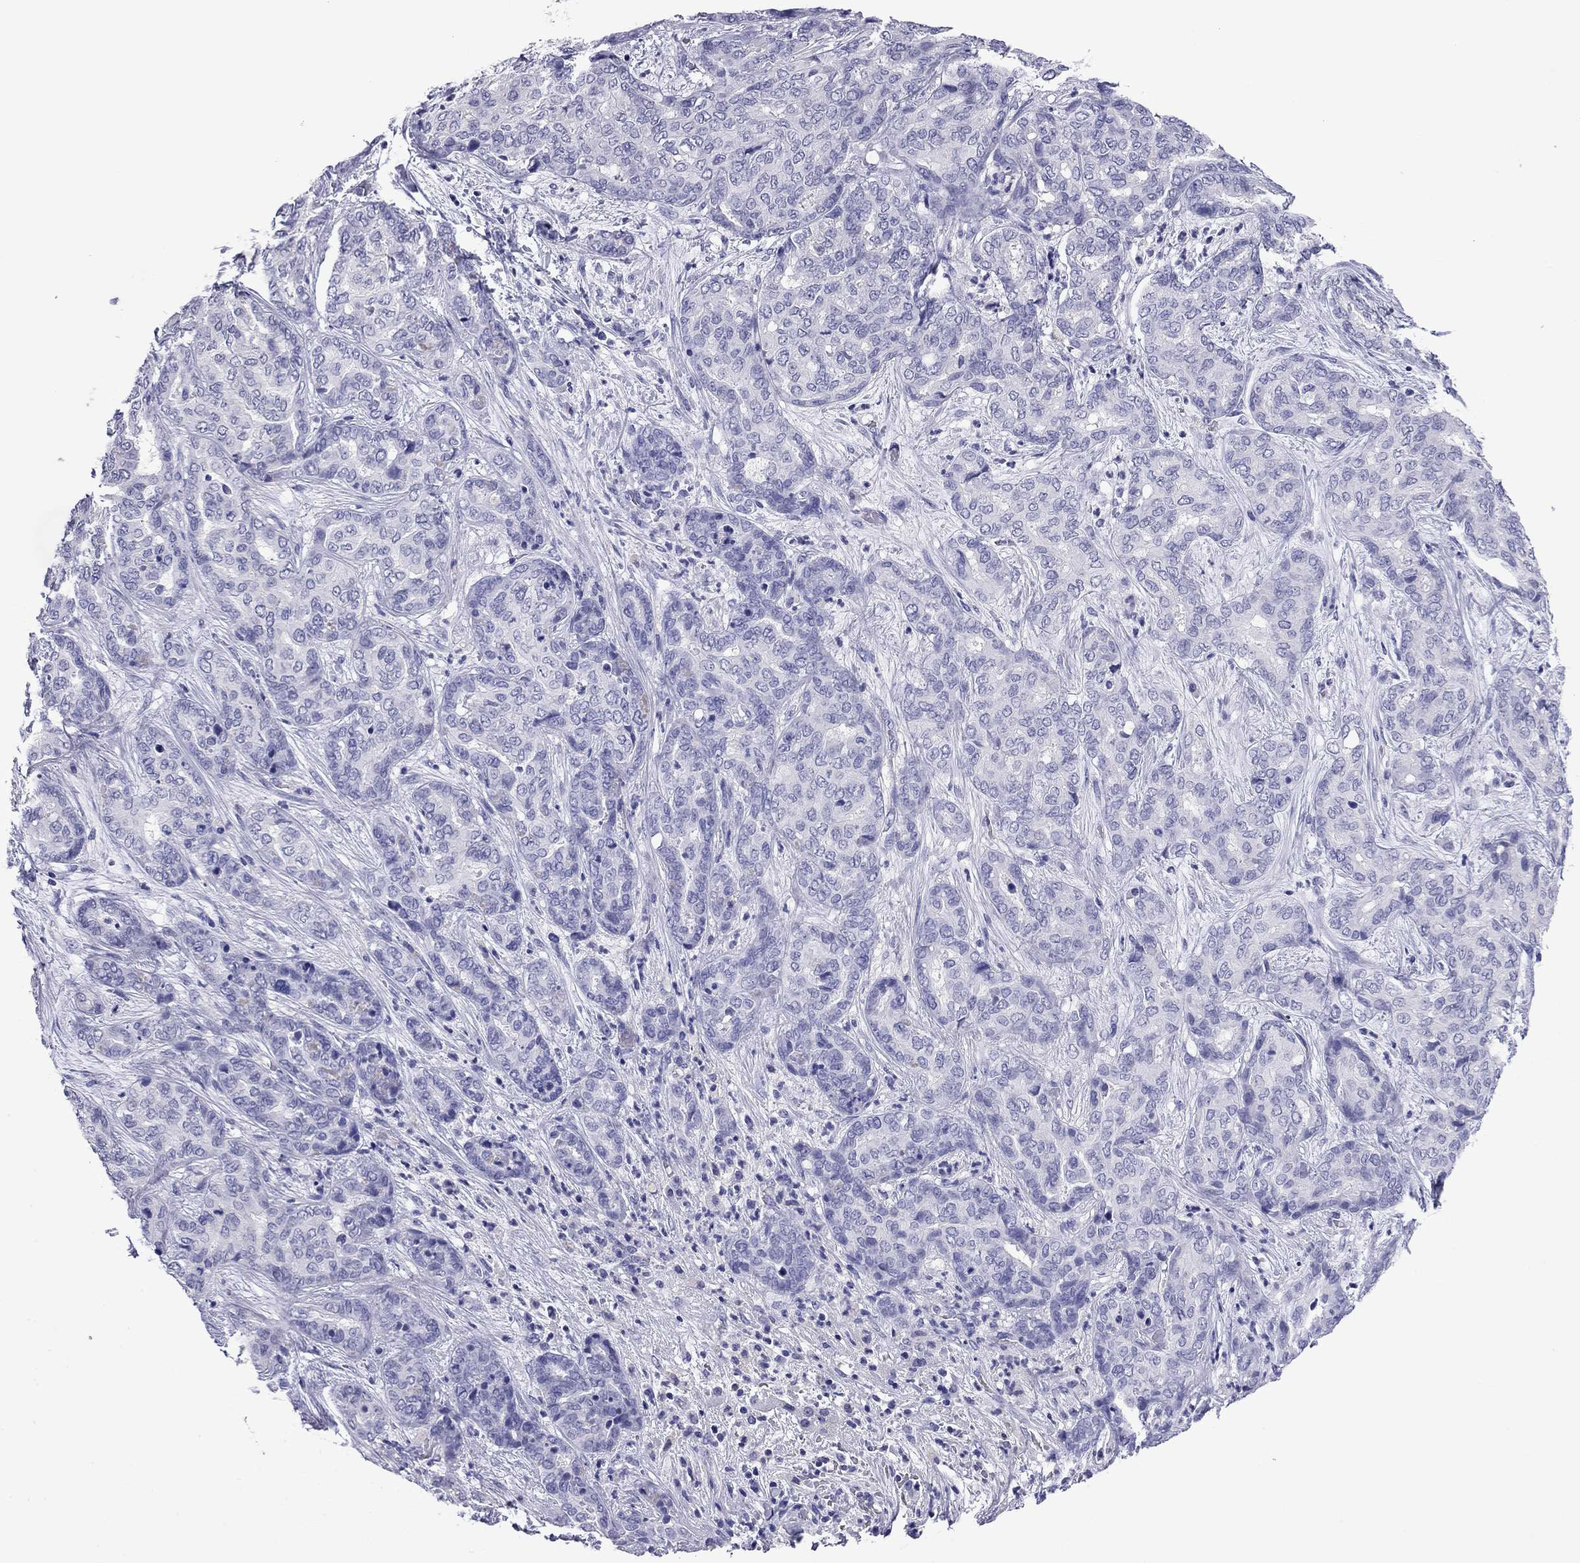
{"staining": {"intensity": "negative", "quantity": "none", "location": "none"}, "tissue": "liver cancer", "cell_type": "Tumor cells", "image_type": "cancer", "snomed": [{"axis": "morphology", "description": "Cholangiocarcinoma"}, {"axis": "topography", "description": "Liver"}], "caption": "Liver cholangiocarcinoma was stained to show a protein in brown. There is no significant staining in tumor cells.", "gene": "ODF4", "patient": {"sex": "female", "age": 64}}